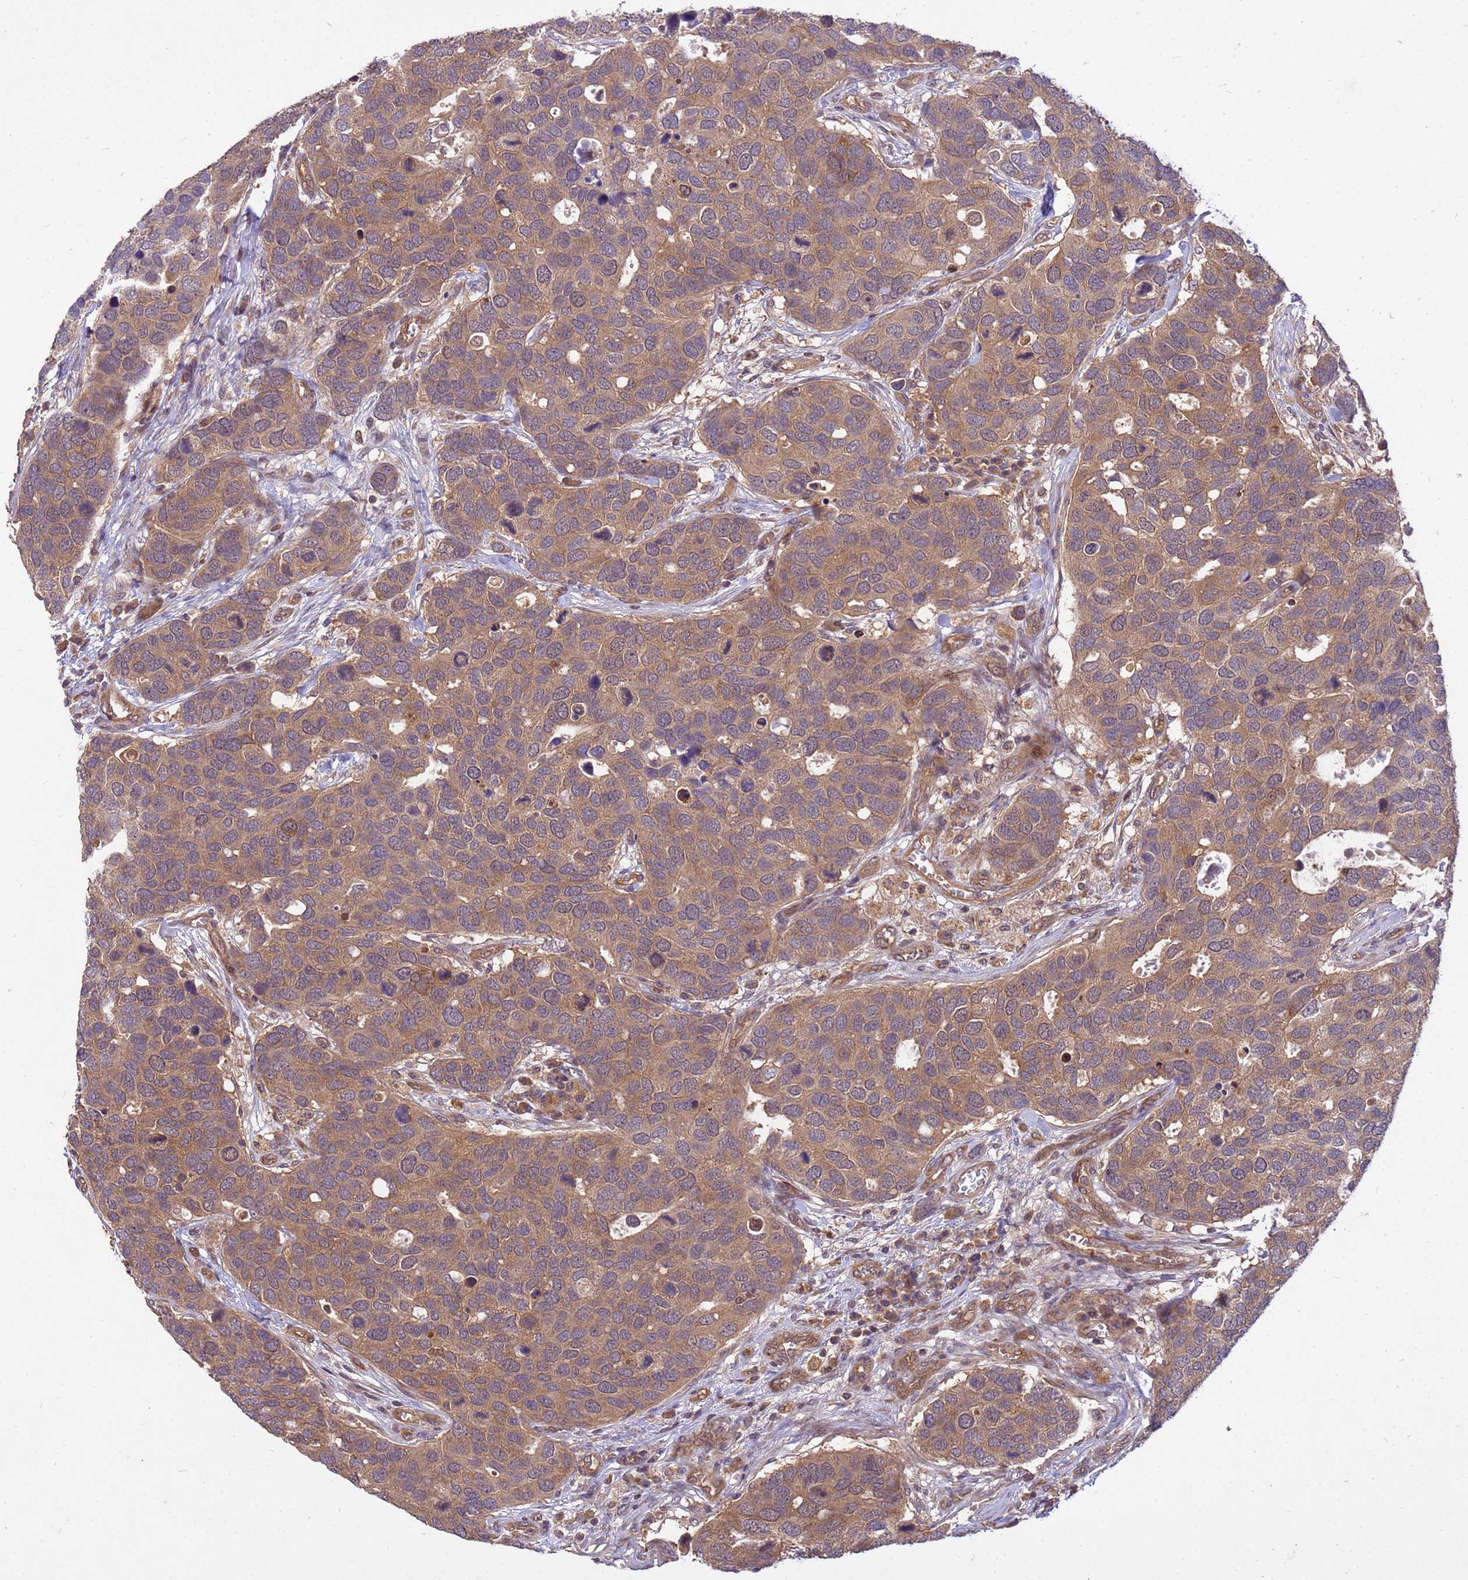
{"staining": {"intensity": "moderate", "quantity": ">75%", "location": "cytoplasmic/membranous"}, "tissue": "breast cancer", "cell_type": "Tumor cells", "image_type": "cancer", "snomed": [{"axis": "morphology", "description": "Duct carcinoma"}, {"axis": "topography", "description": "Breast"}], "caption": "Tumor cells display moderate cytoplasmic/membranous positivity in approximately >75% of cells in breast invasive ductal carcinoma.", "gene": "PPP2CB", "patient": {"sex": "female", "age": 83}}